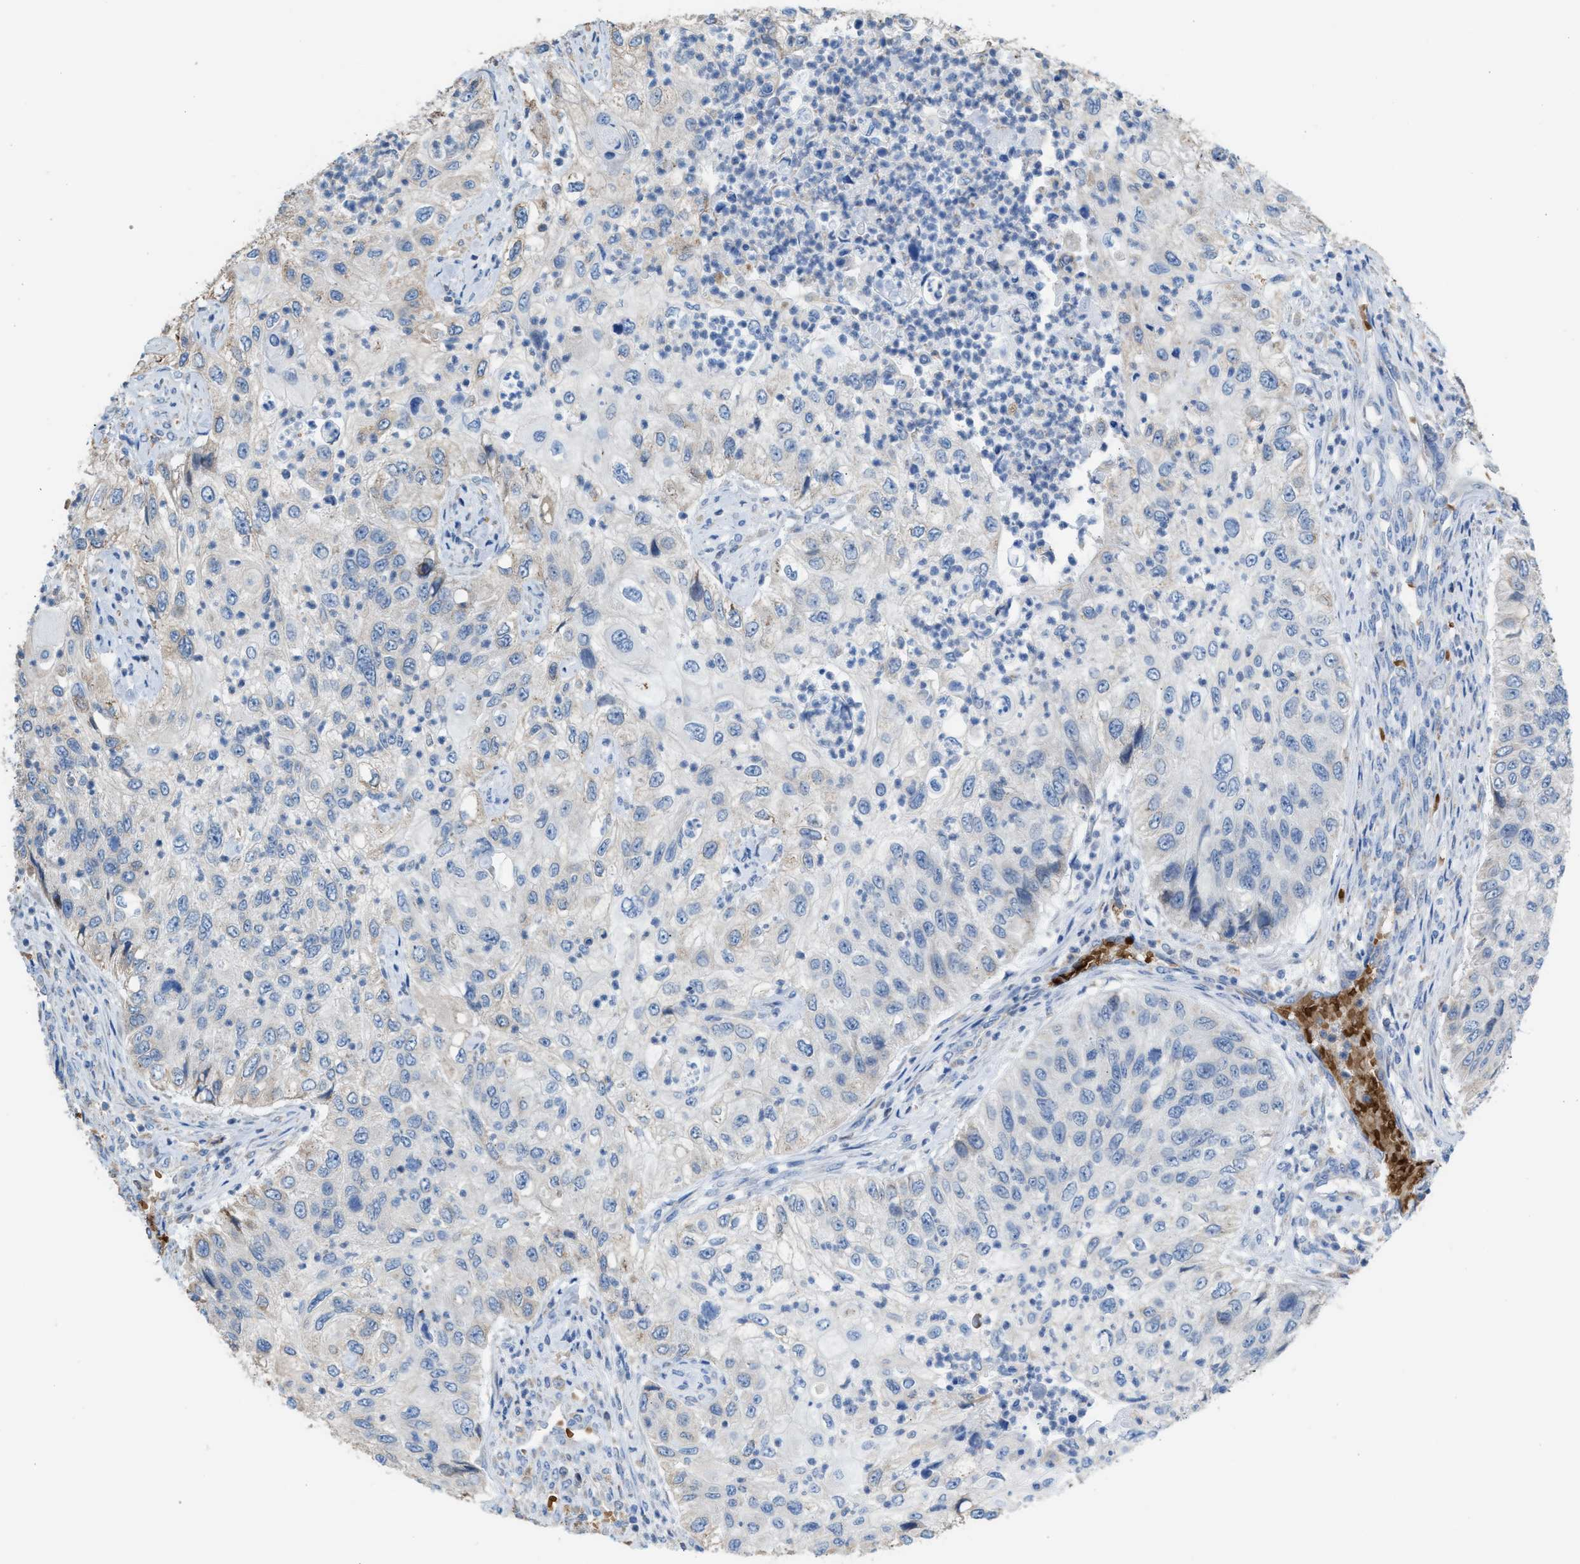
{"staining": {"intensity": "negative", "quantity": "none", "location": "none"}, "tissue": "urothelial cancer", "cell_type": "Tumor cells", "image_type": "cancer", "snomed": [{"axis": "morphology", "description": "Urothelial carcinoma, High grade"}, {"axis": "topography", "description": "Urinary bladder"}], "caption": "Tumor cells show no significant positivity in urothelial cancer.", "gene": "CA3", "patient": {"sex": "female", "age": 60}}